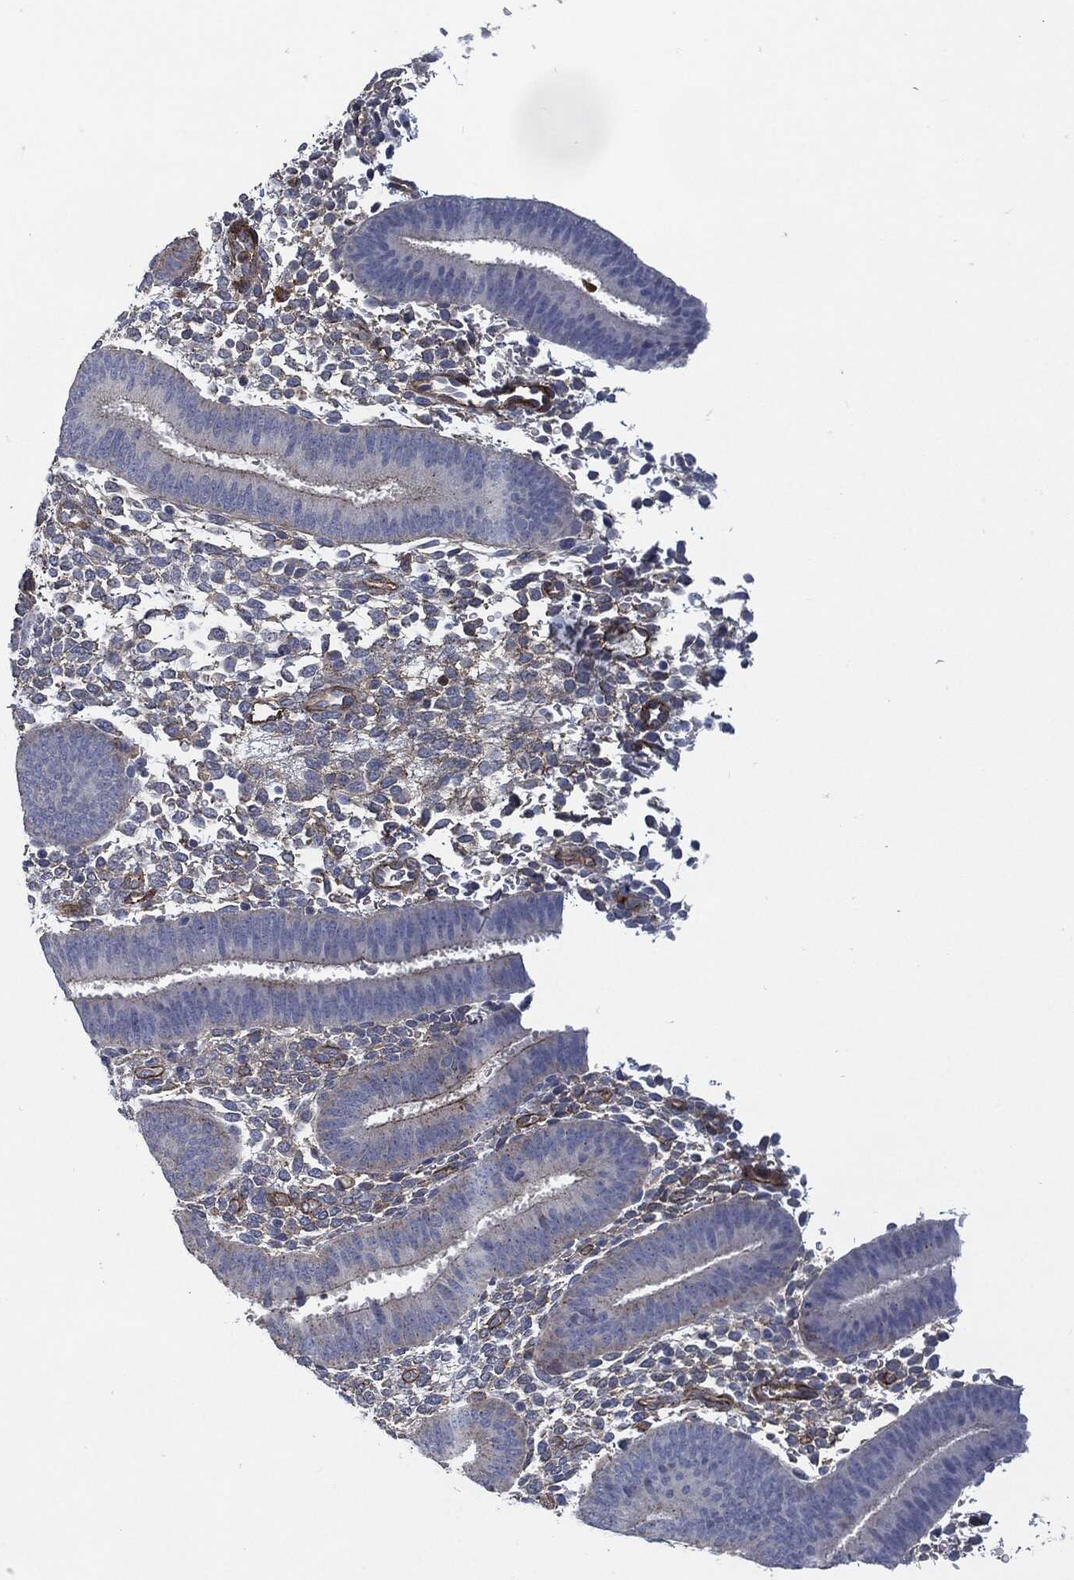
{"staining": {"intensity": "negative", "quantity": "none", "location": "none"}, "tissue": "endometrium", "cell_type": "Cells in endometrial stroma", "image_type": "normal", "snomed": [{"axis": "morphology", "description": "Normal tissue, NOS"}, {"axis": "topography", "description": "Endometrium"}], "caption": "DAB immunohistochemical staining of benign endometrium exhibits no significant expression in cells in endometrial stroma.", "gene": "SVIL", "patient": {"sex": "female", "age": 39}}